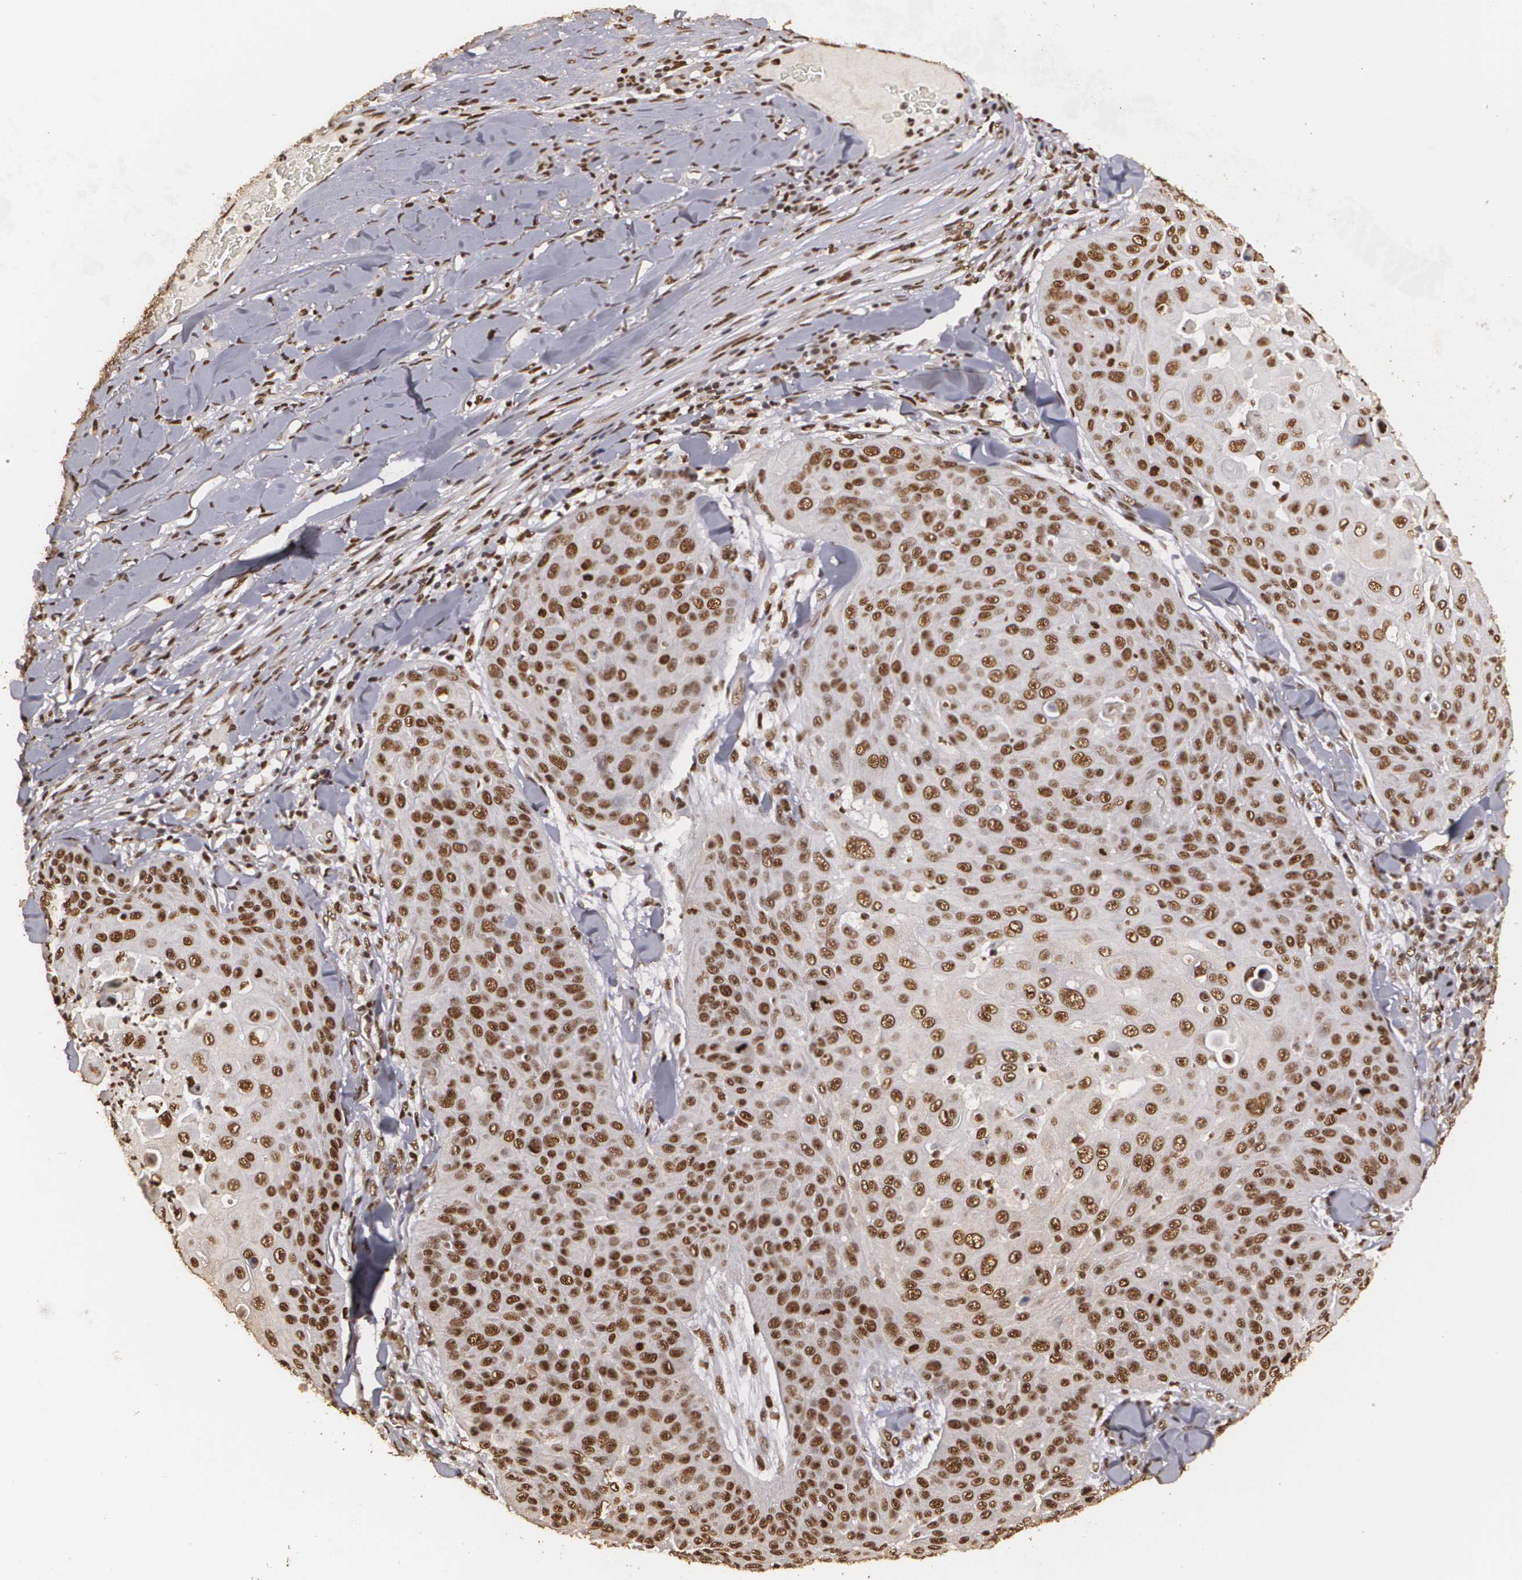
{"staining": {"intensity": "strong", "quantity": ">75%", "location": "cytoplasmic/membranous,nuclear"}, "tissue": "skin cancer", "cell_type": "Tumor cells", "image_type": "cancer", "snomed": [{"axis": "morphology", "description": "Squamous cell carcinoma, NOS"}, {"axis": "topography", "description": "Skin"}], "caption": "Immunohistochemistry (IHC) image of human squamous cell carcinoma (skin) stained for a protein (brown), which exhibits high levels of strong cytoplasmic/membranous and nuclear expression in approximately >75% of tumor cells.", "gene": "RCOR1", "patient": {"sex": "male", "age": 82}}